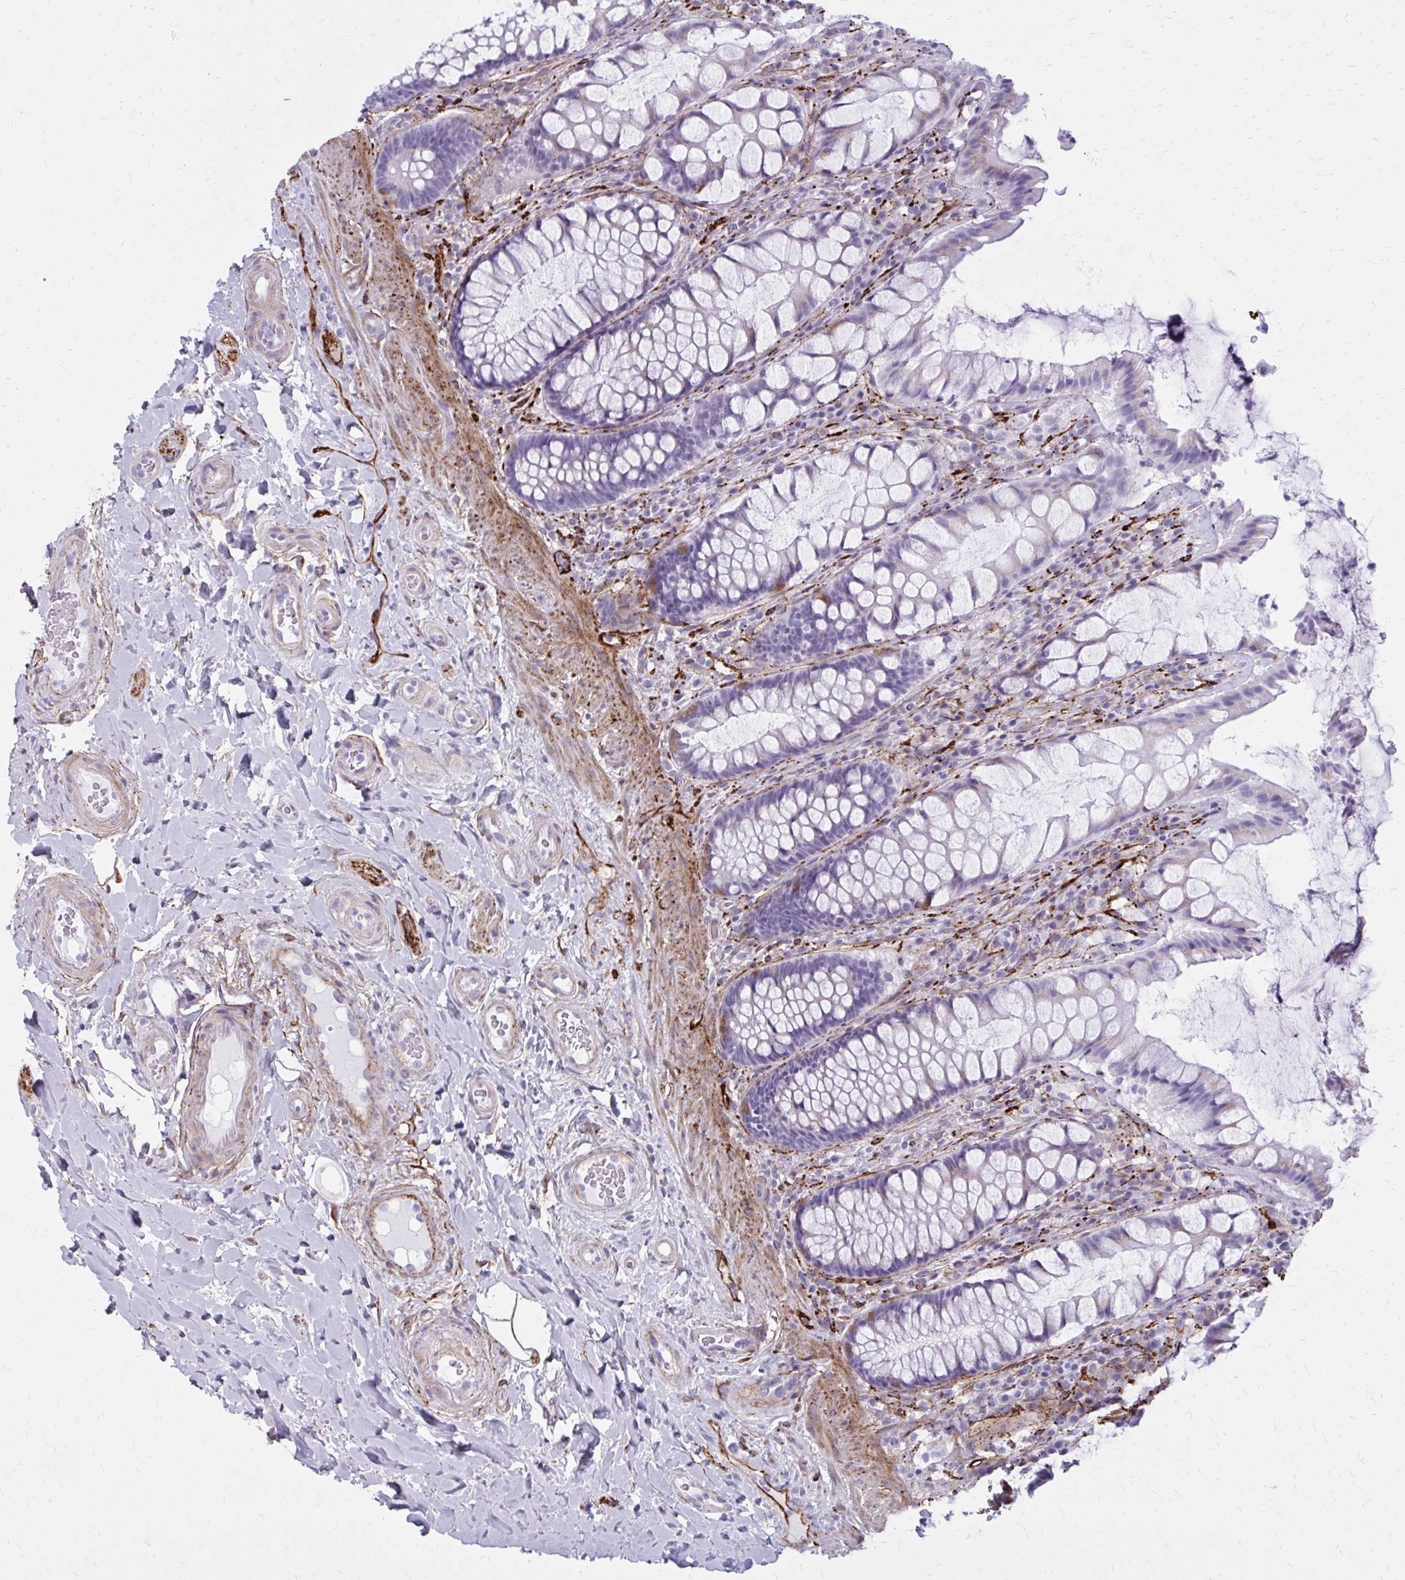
{"staining": {"intensity": "weak", "quantity": "<25%", "location": "cytoplasmic/membranous"}, "tissue": "rectum", "cell_type": "Glandular cells", "image_type": "normal", "snomed": [{"axis": "morphology", "description": "Normal tissue, NOS"}, {"axis": "topography", "description": "Rectum"}], "caption": "IHC micrograph of normal human rectum stained for a protein (brown), which exhibits no positivity in glandular cells. Nuclei are stained in blue.", "gene": "AKAP12", "patient": {"sex": "female", "age": 58}}